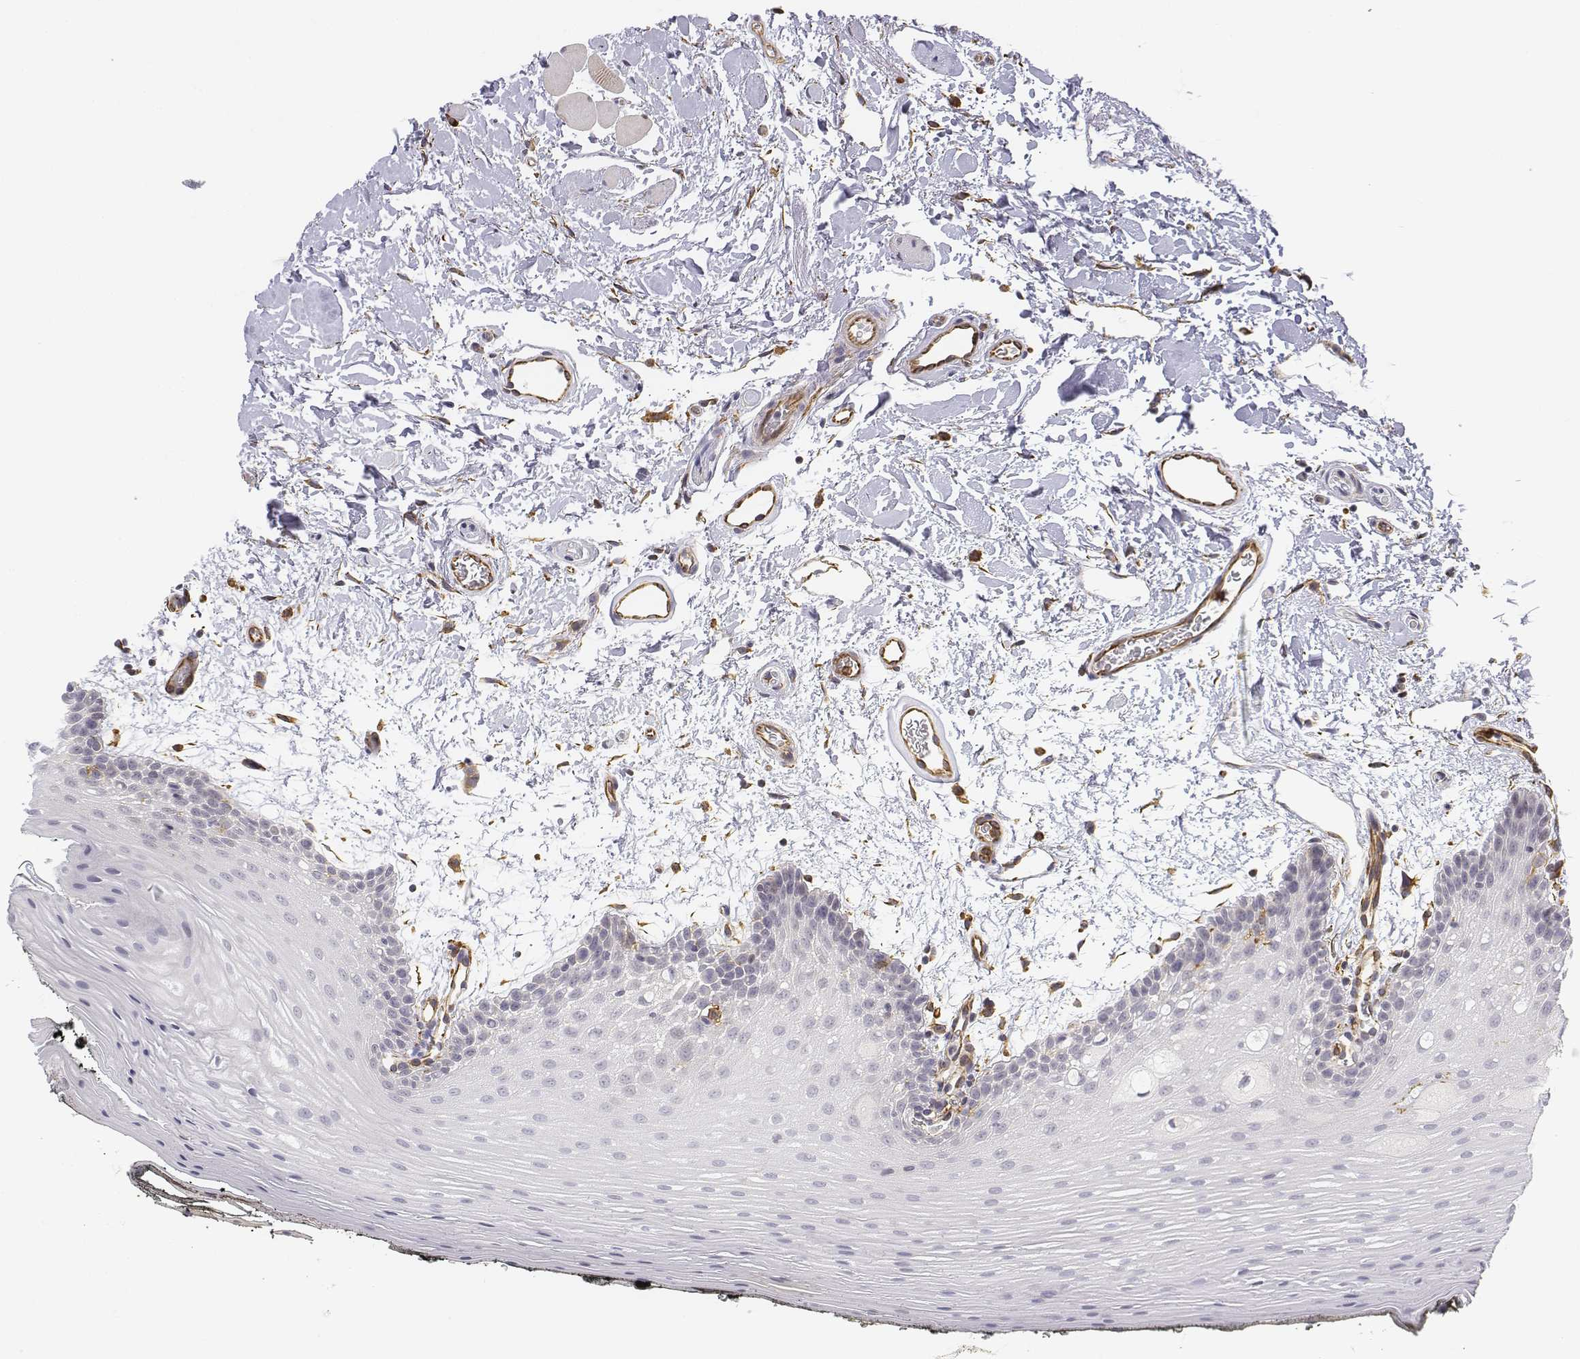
{"staining": {"intensity": "negative", "quantity": "none", "location": "none"}, "tissue": "oral mucosa", "cell_type": "Squamous epithelial cells", "image_type": "normal", "snomed": [{"axis": "morphology", "description": "Normal tissue, NOS"}, {"axis": "topography", "description": "Oral tissue"}, {"axis": "topography", "description": "Head-Neck"}], "caption": "Immunohistochemistry (IHC) of unremarkable oral mucosa reveals no positivity in squamous epithelial cells.", "gene": "CD14", "patient": {"sex": "male", "age": 65}}